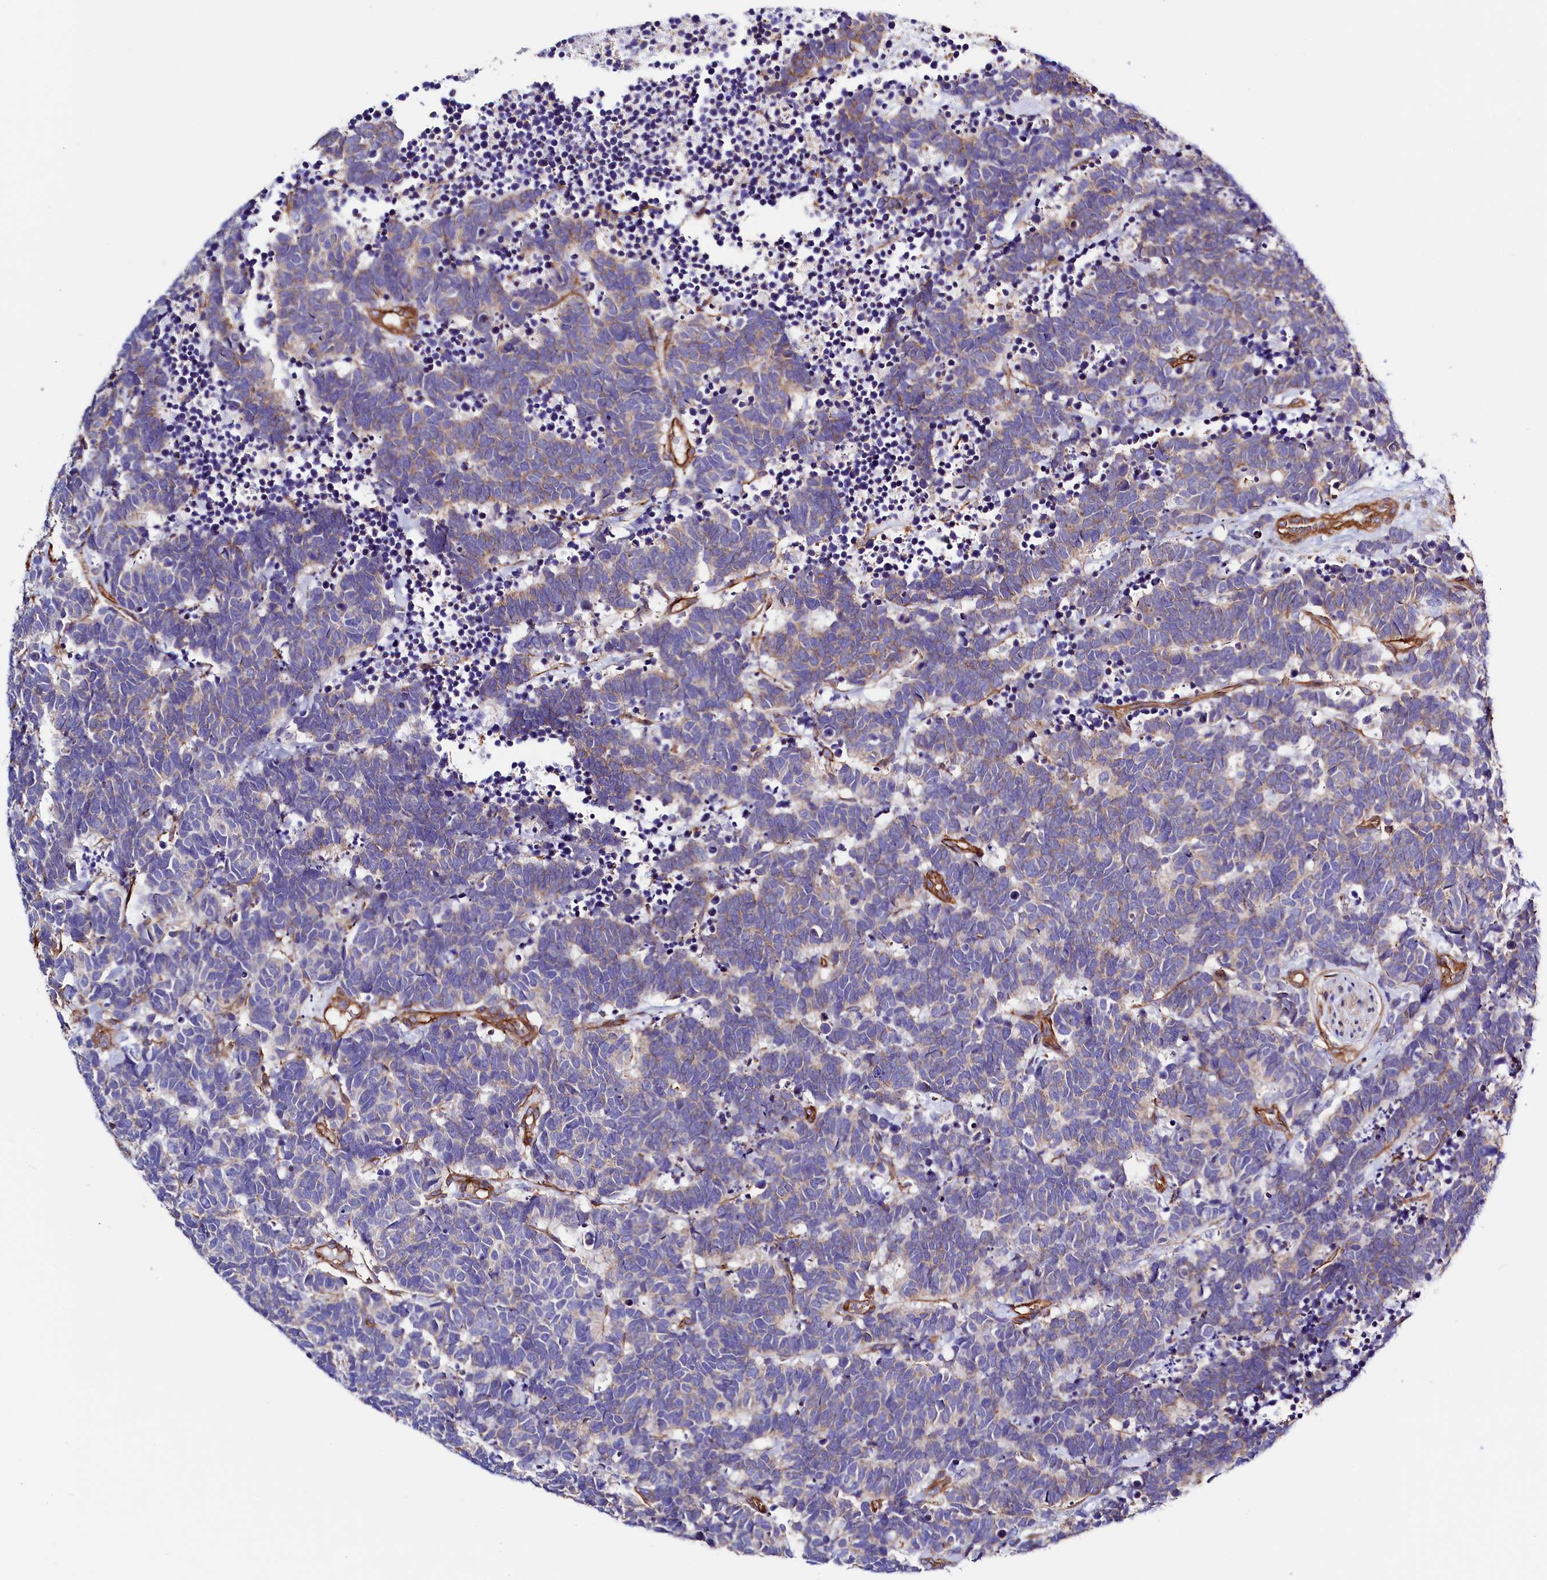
{"staining": {"intensity": "weak", "quantity": "<25%", "location": "cytoplasmic/membranous"}, "tissue": "carcinoid", "cell_type": "Tumor cells", "image_type": "cancer", "snomed": [{"axis": "morphology", "description": "Carcinoma, NOS"}, {"axis": "morphology", "description": "Carcinoid, malignant, NOS"}, {"axis": "topography", "description": "Urinary bladder"}], "caption": "This is an immunohistochemistry image of human carcinoid (malignant). There is no positivity in tumor cells.", "gene": "ATP2B4", "patient": {"sex": "male", "age": 57}}